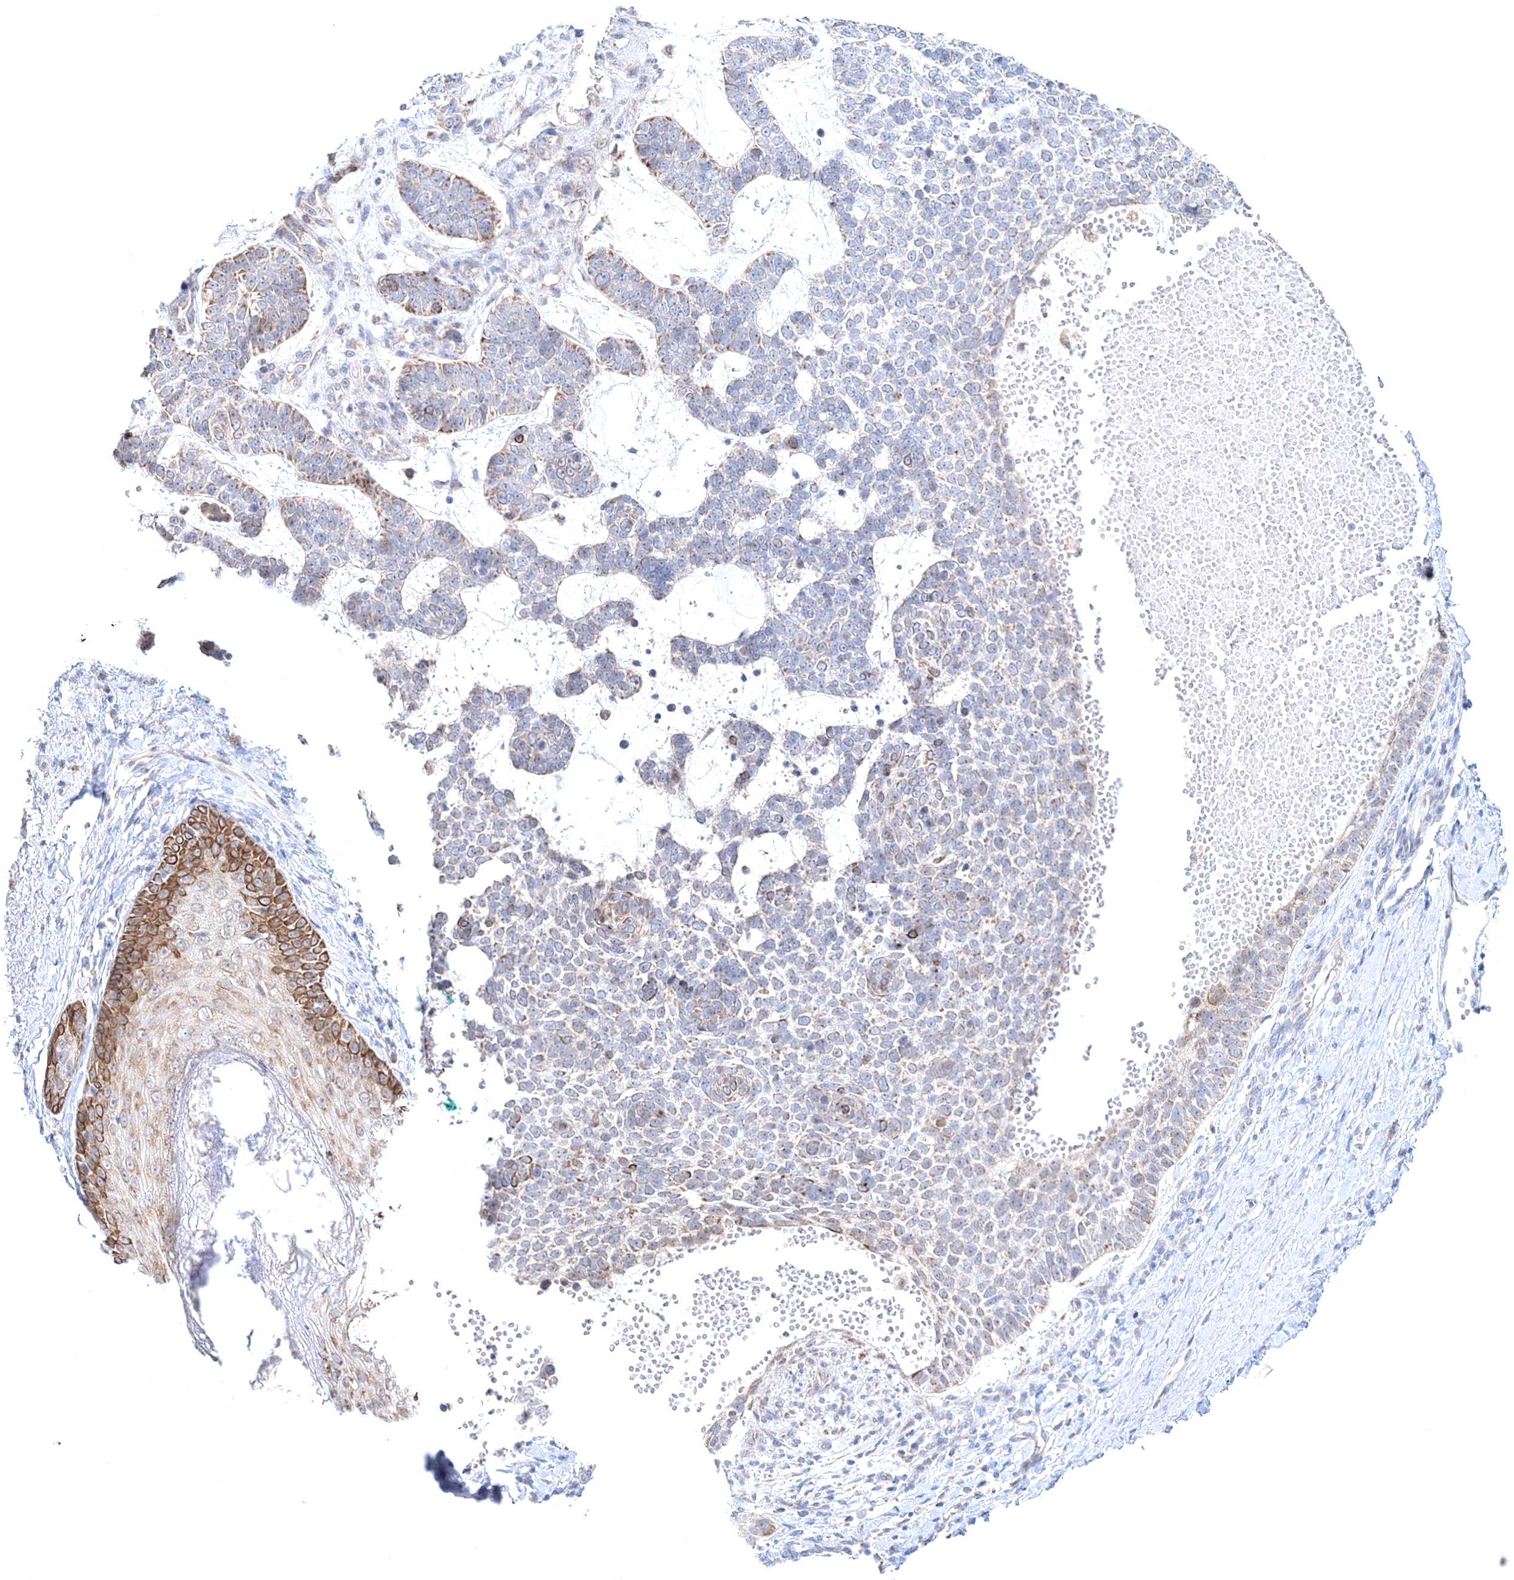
{"staining": {"intensity": "moderate", "quantity": "<25%", "location": "cytoplasmic/membranous"}, "tissue": "skin cancer", "cell_type": "Tumor cells", "image_type": "cancer", "snomed": [{"axis": "morphology", "description": "Basal cell carcinoma"}, {"axis": "topography", "description": "Skin"}], "caption": "Skin cancer stained for a protein displays moderate cytoplasmic/membranous positivity in tumor cells. (brown staining indicates protein expression, while blue staining denotes nuclei).", "gene": "RNF150", "patient": {"sex": "female", "age": 81}}